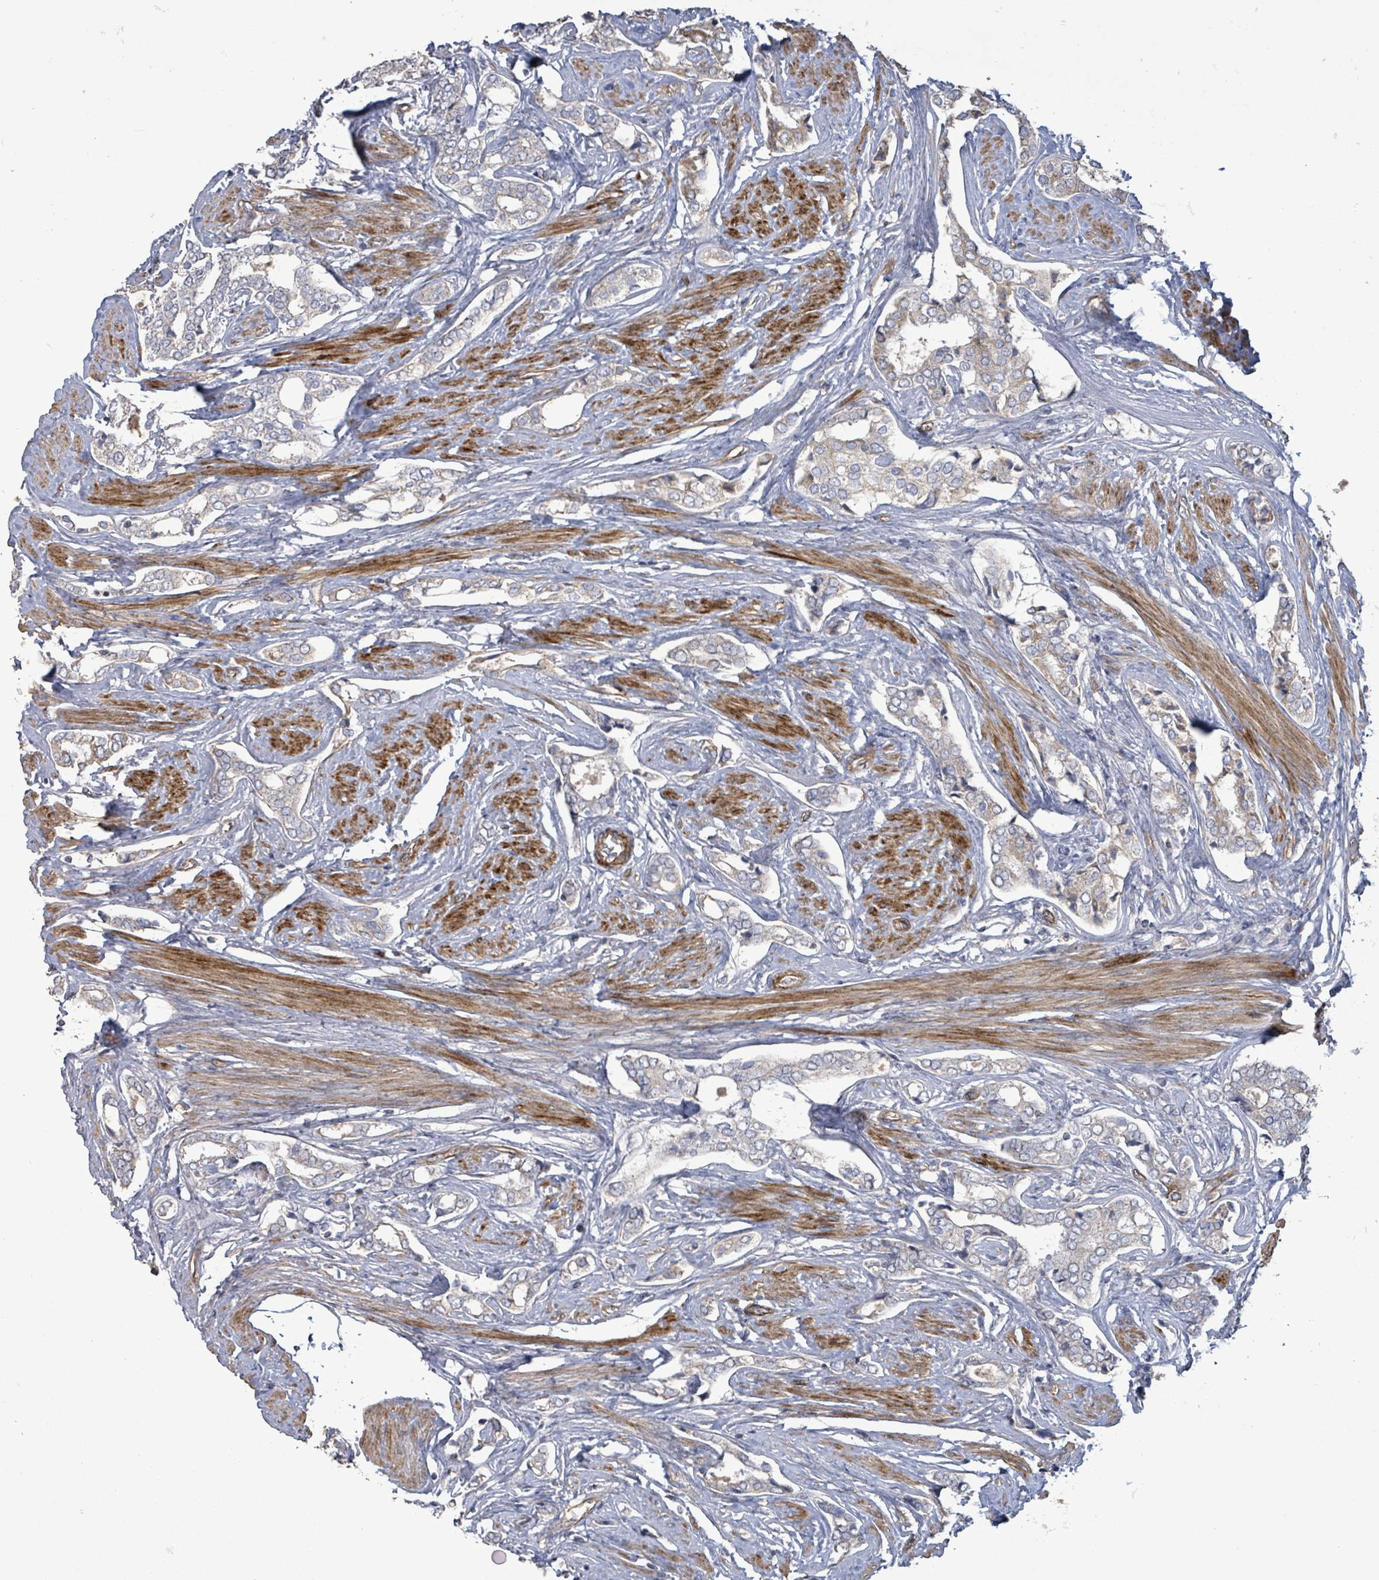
{"staining": {"intensity": "negative", "quantity": "none", "location": "none"}, "tissue": "prostate cancer", "cell_type": "Tumor cells", "image_type": "cancer", "snomed": [{"axis": "morphology", "description": "Adenocarcinoma, High grade"}, {"axis": "topography", "description": "Prostate"}], "caption": "Immunohistochemistry (IHC) micrograph of prostate adenocarcinoma (high-grade) stained for a protein (brown), which reveals no positivity in tumor cells.", "gene": "KANK3", "patient": {"sex": "male", "age": 71}}